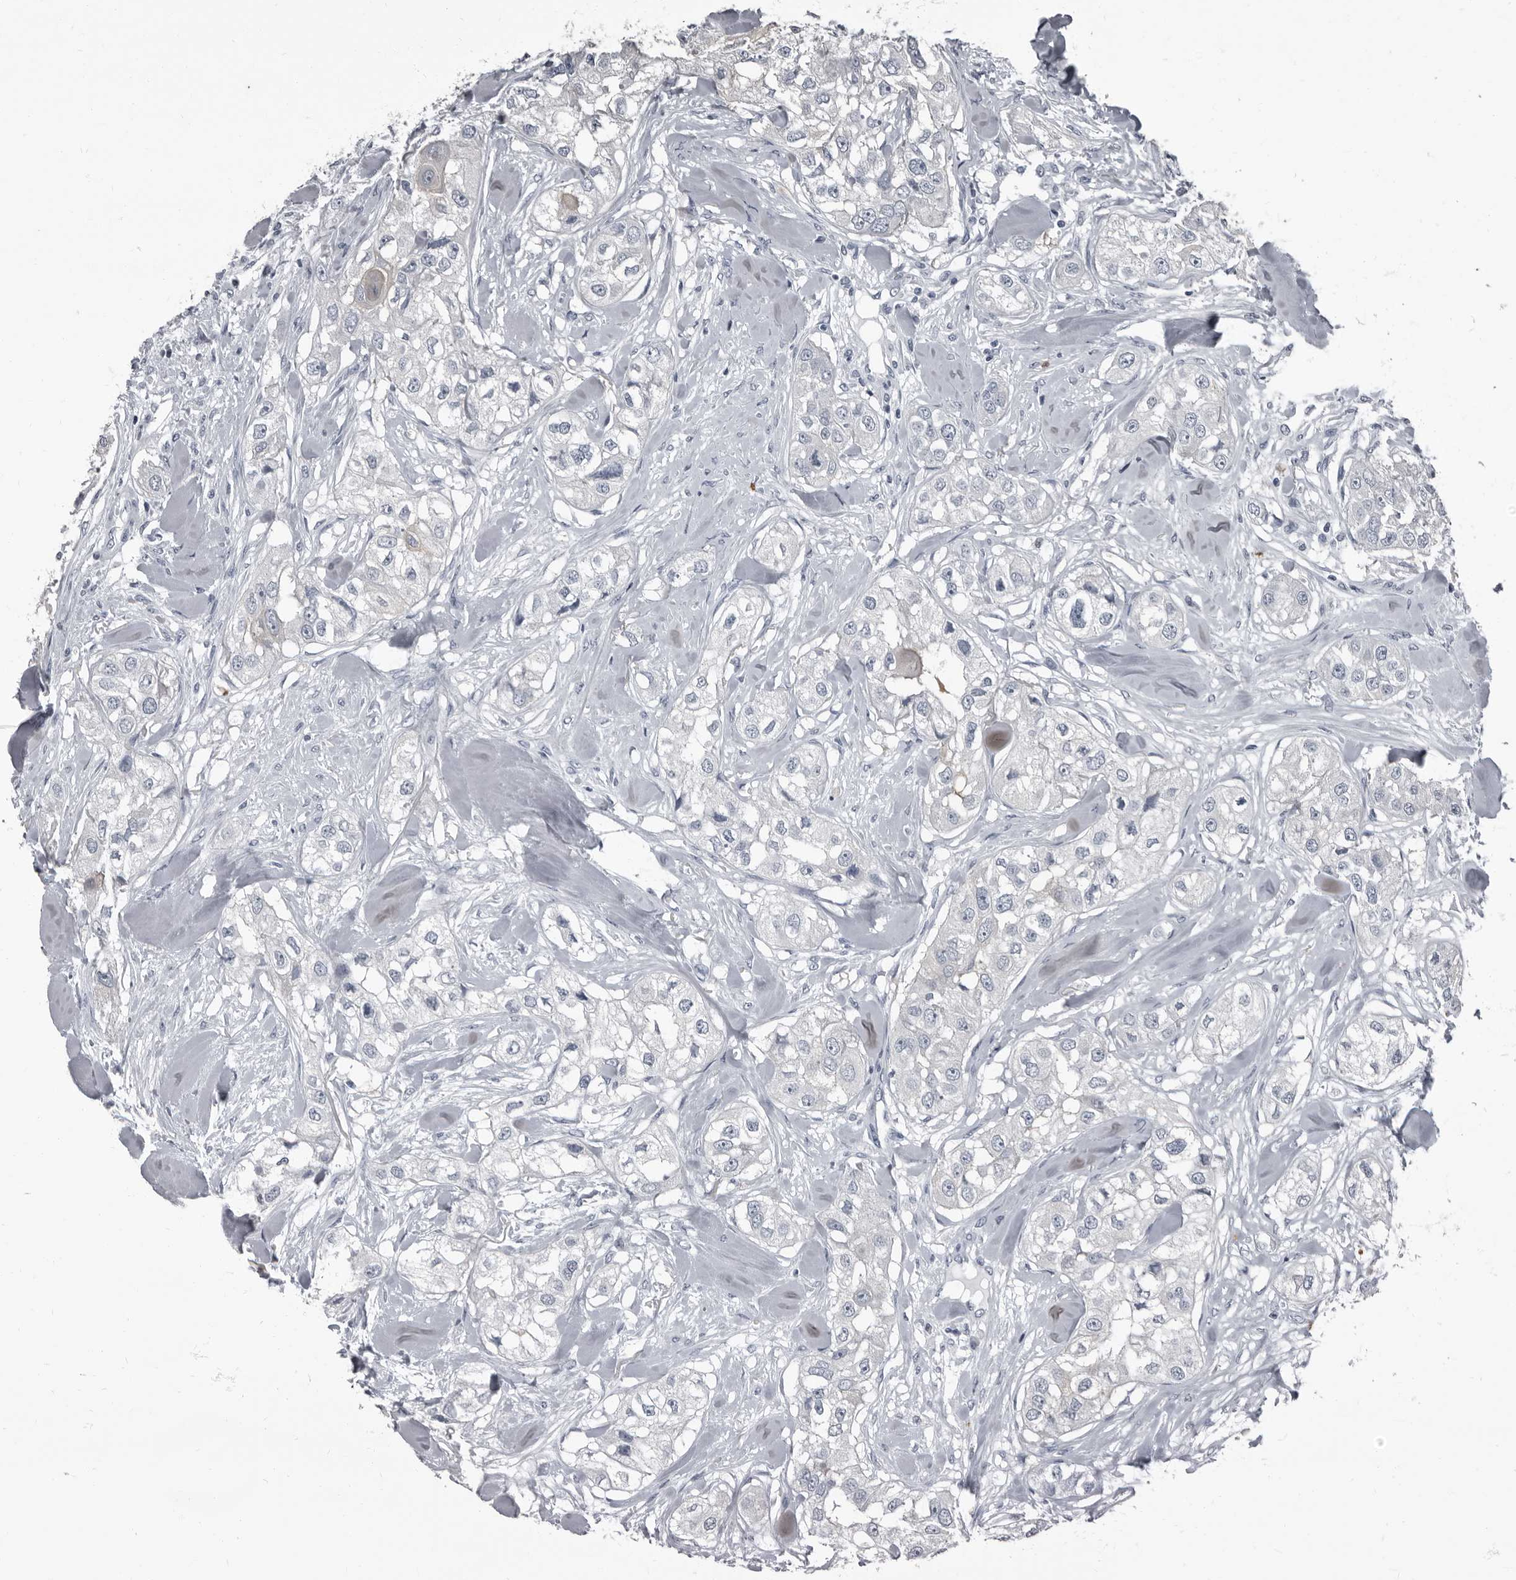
{"staining": {"intensity": "negative", "quantity": "none", "location": "none"}, "tissue": "head and neck cancer", "cell_type": "Tumor cells", "image_type": "cancer", "snomed": [{"axis": "morphology", "description": "Normal tissue, NOS"}, {"axis": "morphology", "description": "Squamous cell carcinoma, NOS"}, {"axis": "topography", "description": "Skeletal muscle"}, {"axis": "topography", "description": "Head-Neck"}], "caption": "IHC micrograph of squamous cell carcinoma (head and neck) stained for a protein (brown), which reveals no positivity in tumor cells.", "gene": "TPD52L1", "patient": {"sex": "male", "age": 51}}